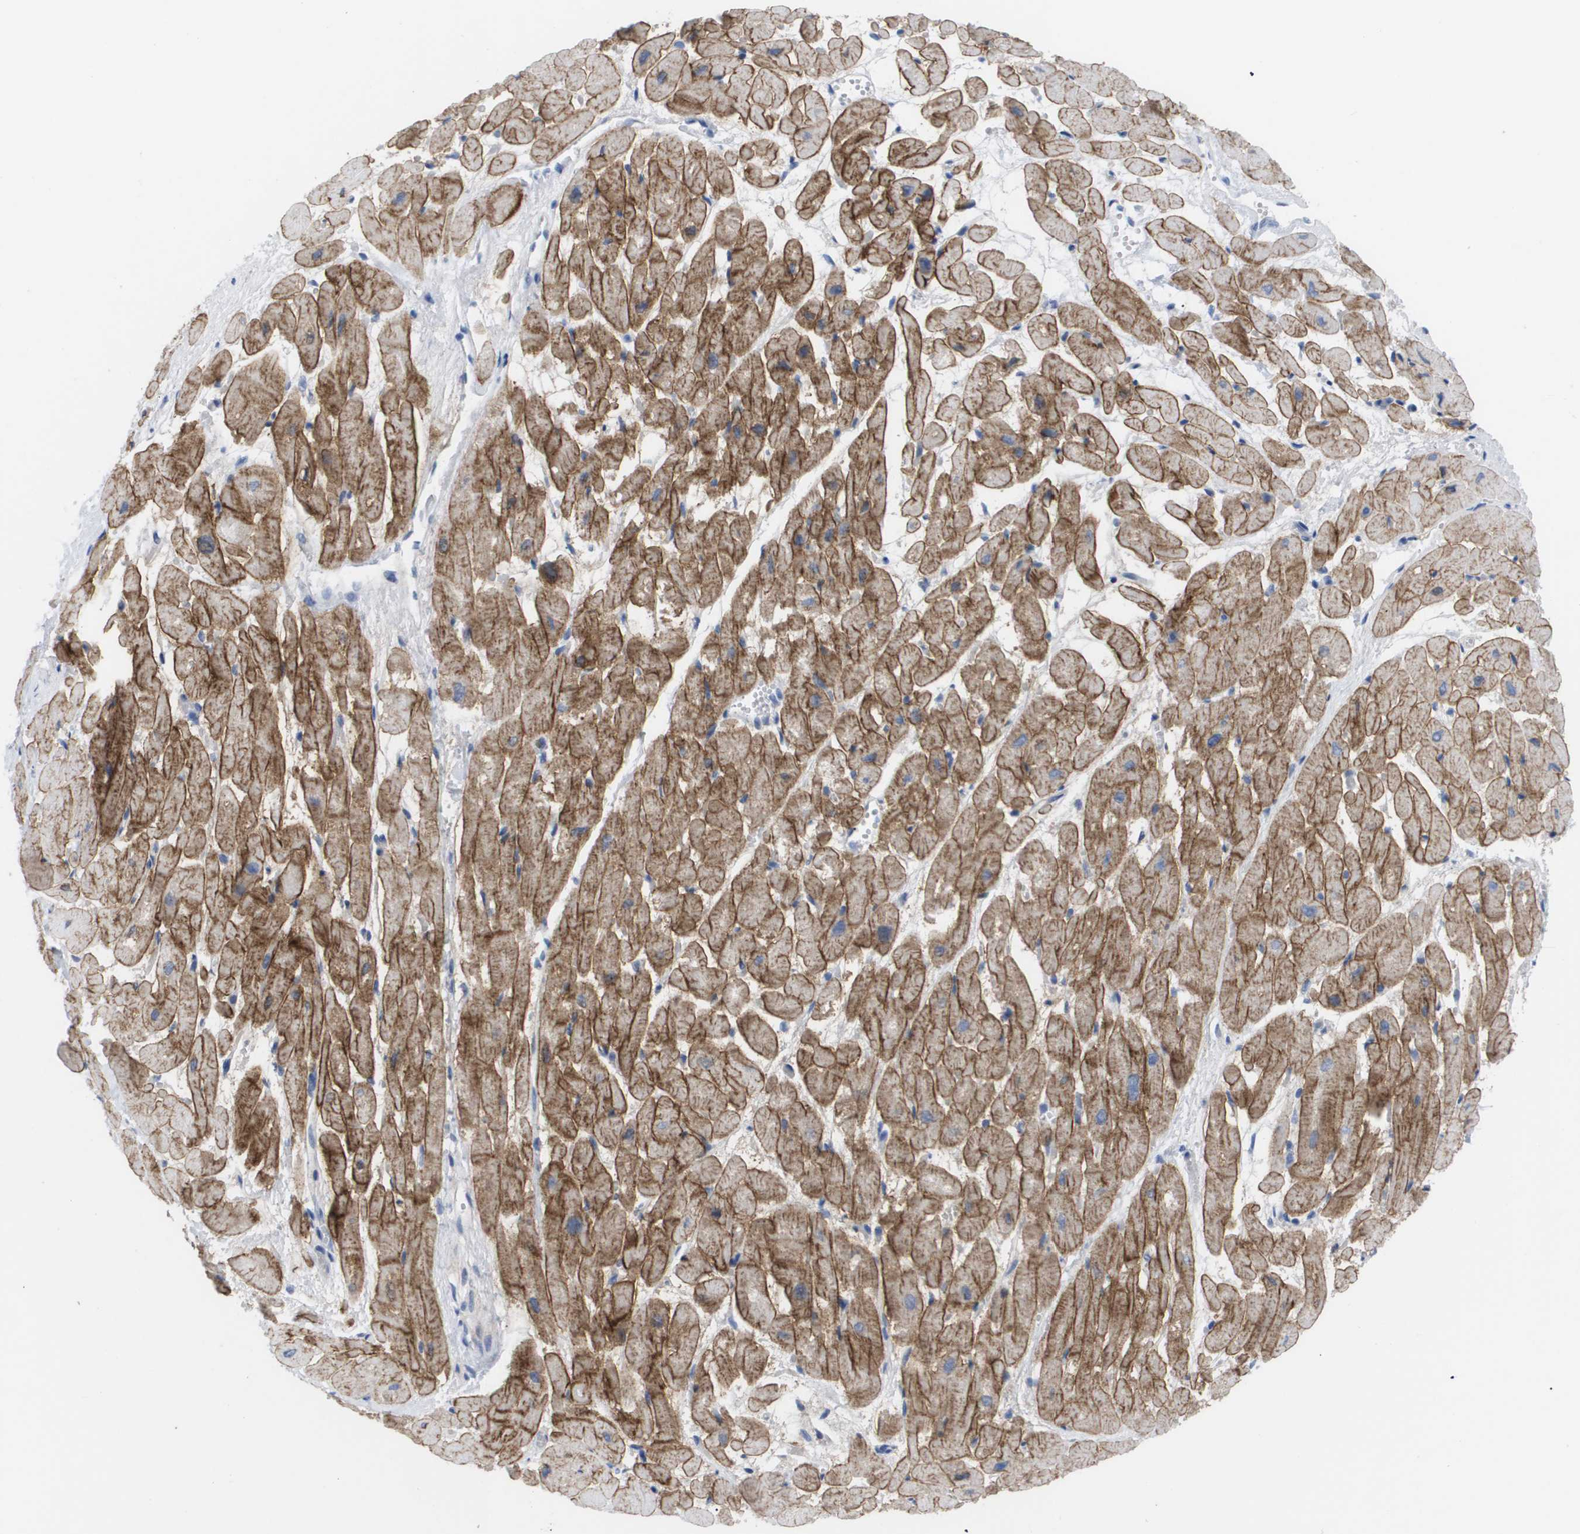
{"staining": {"intensity": "moderate", "quantity": ">75%", "location": "cytoplasmic/membranous"}, "tissue": "heart muscle", "cell_type": "Cardiomyocytes", "image_type": "normal", "snomed": [{"axis": "morphology", "description": "Normal tissue, NOS"}, {"axis": "topography", "description": "Heart"}], "caption": "Benign heart muscle exhibits moderate cytoplasmic/membranous expression in about >75% of cardiomyocytes, visualized by immunohistochemistry. The staining was performed using DAB, with brown indicating positive protein expression. Nuclei are stained blue with hematoxylin.", "gene": "CAV3", "patient": {"sex": "male", "age": 45}}